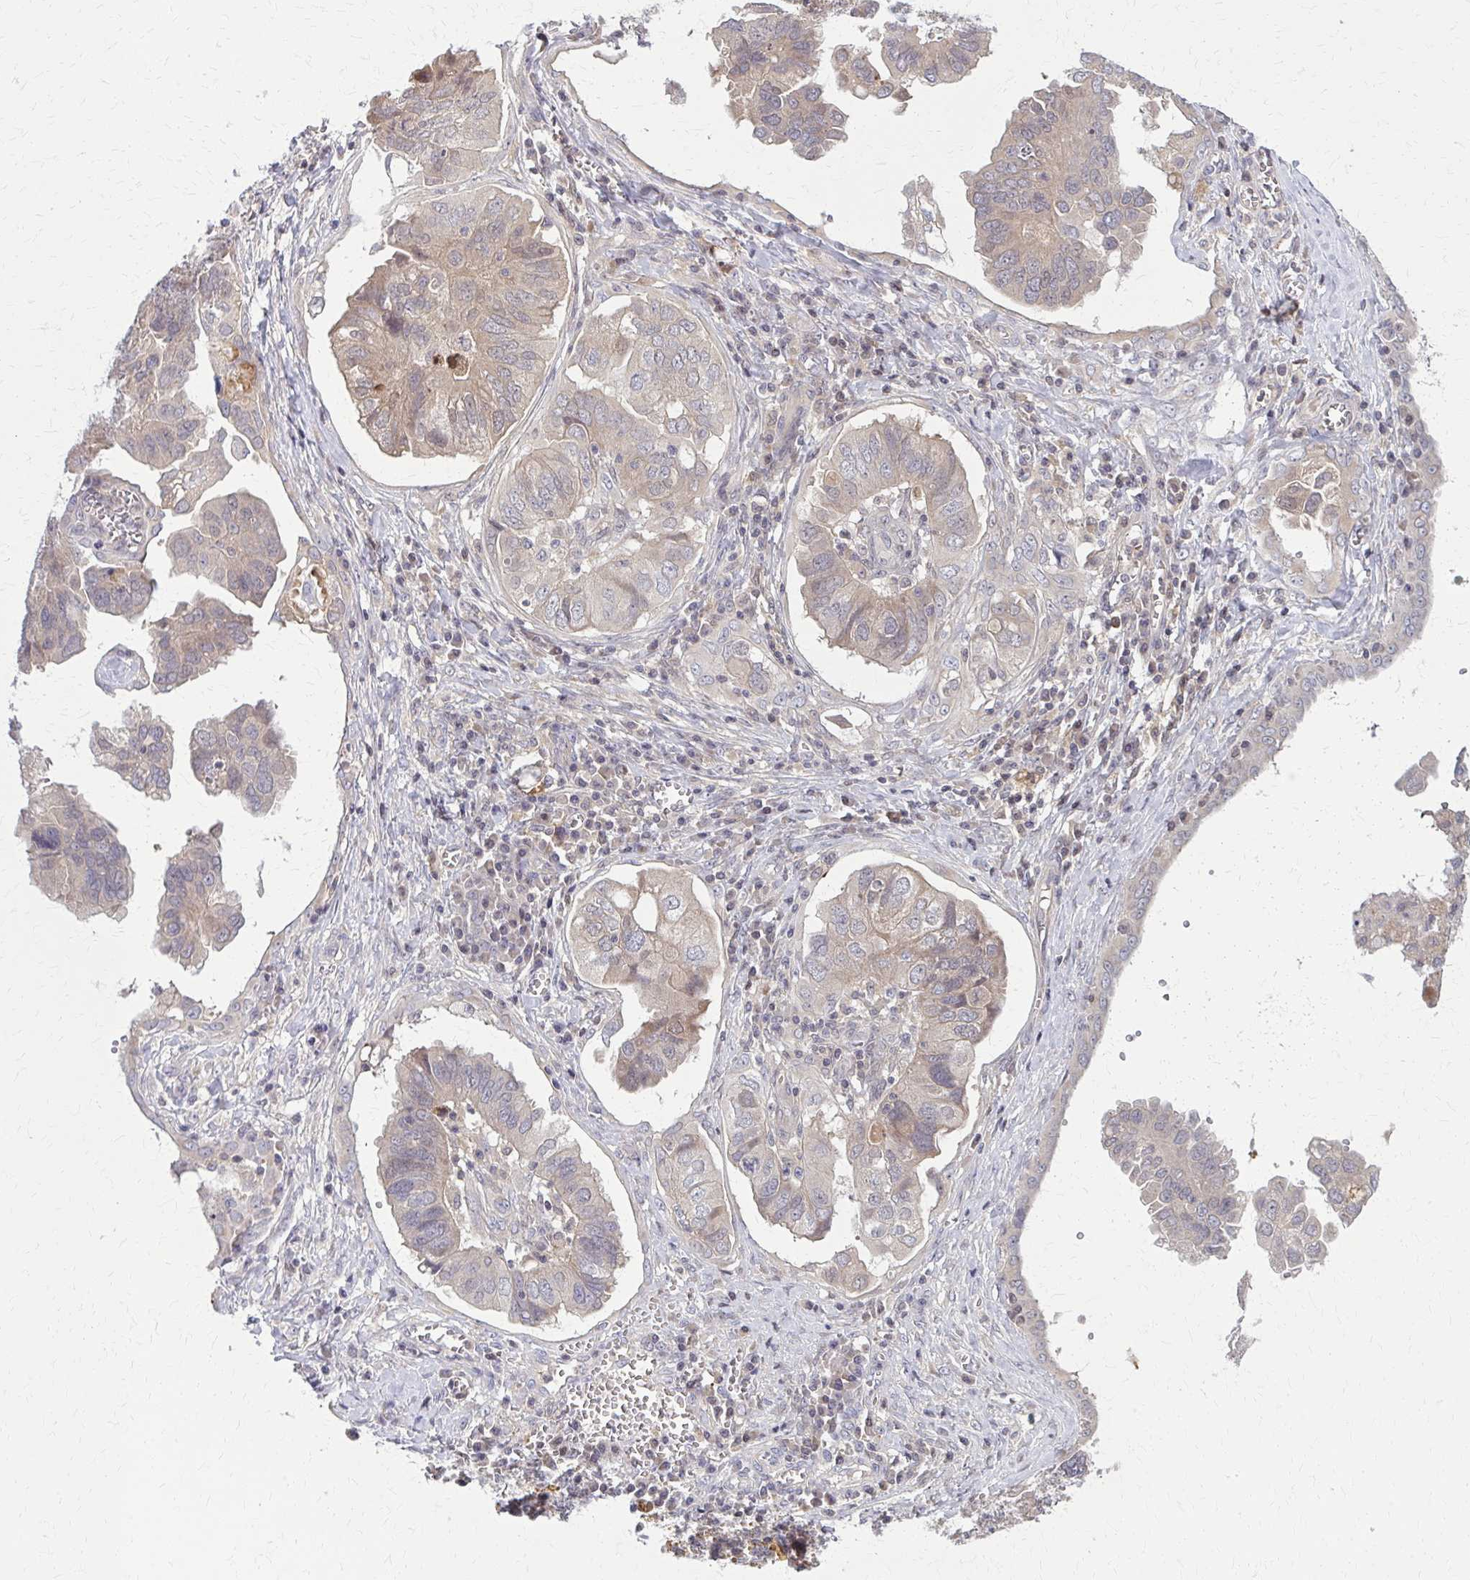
{"staining": {"intensity": "weak", "quantity": "<25%", "location": "cytoplasmic/membranous"}, "tissue": "ovarian cancer", "cell_type": "Tumor cells", "image_type": "cancer", "snomed": [{"axis": "morphology", "description": "Cystadenocarcinoma, serous, NOS"}, {"axis": "topography", "description": "Ovary"}], "caption": "IHC micrograph of neoplastic tissue: ovarian cancer (serous cystadenocarcinoma) stained with DAB demonstrates no significant protein staining in tumor cells. (DAB IHC with hematoxylin counter stain).", "gene": "DBI", "patient": {"sex": "female", "age": 79}}